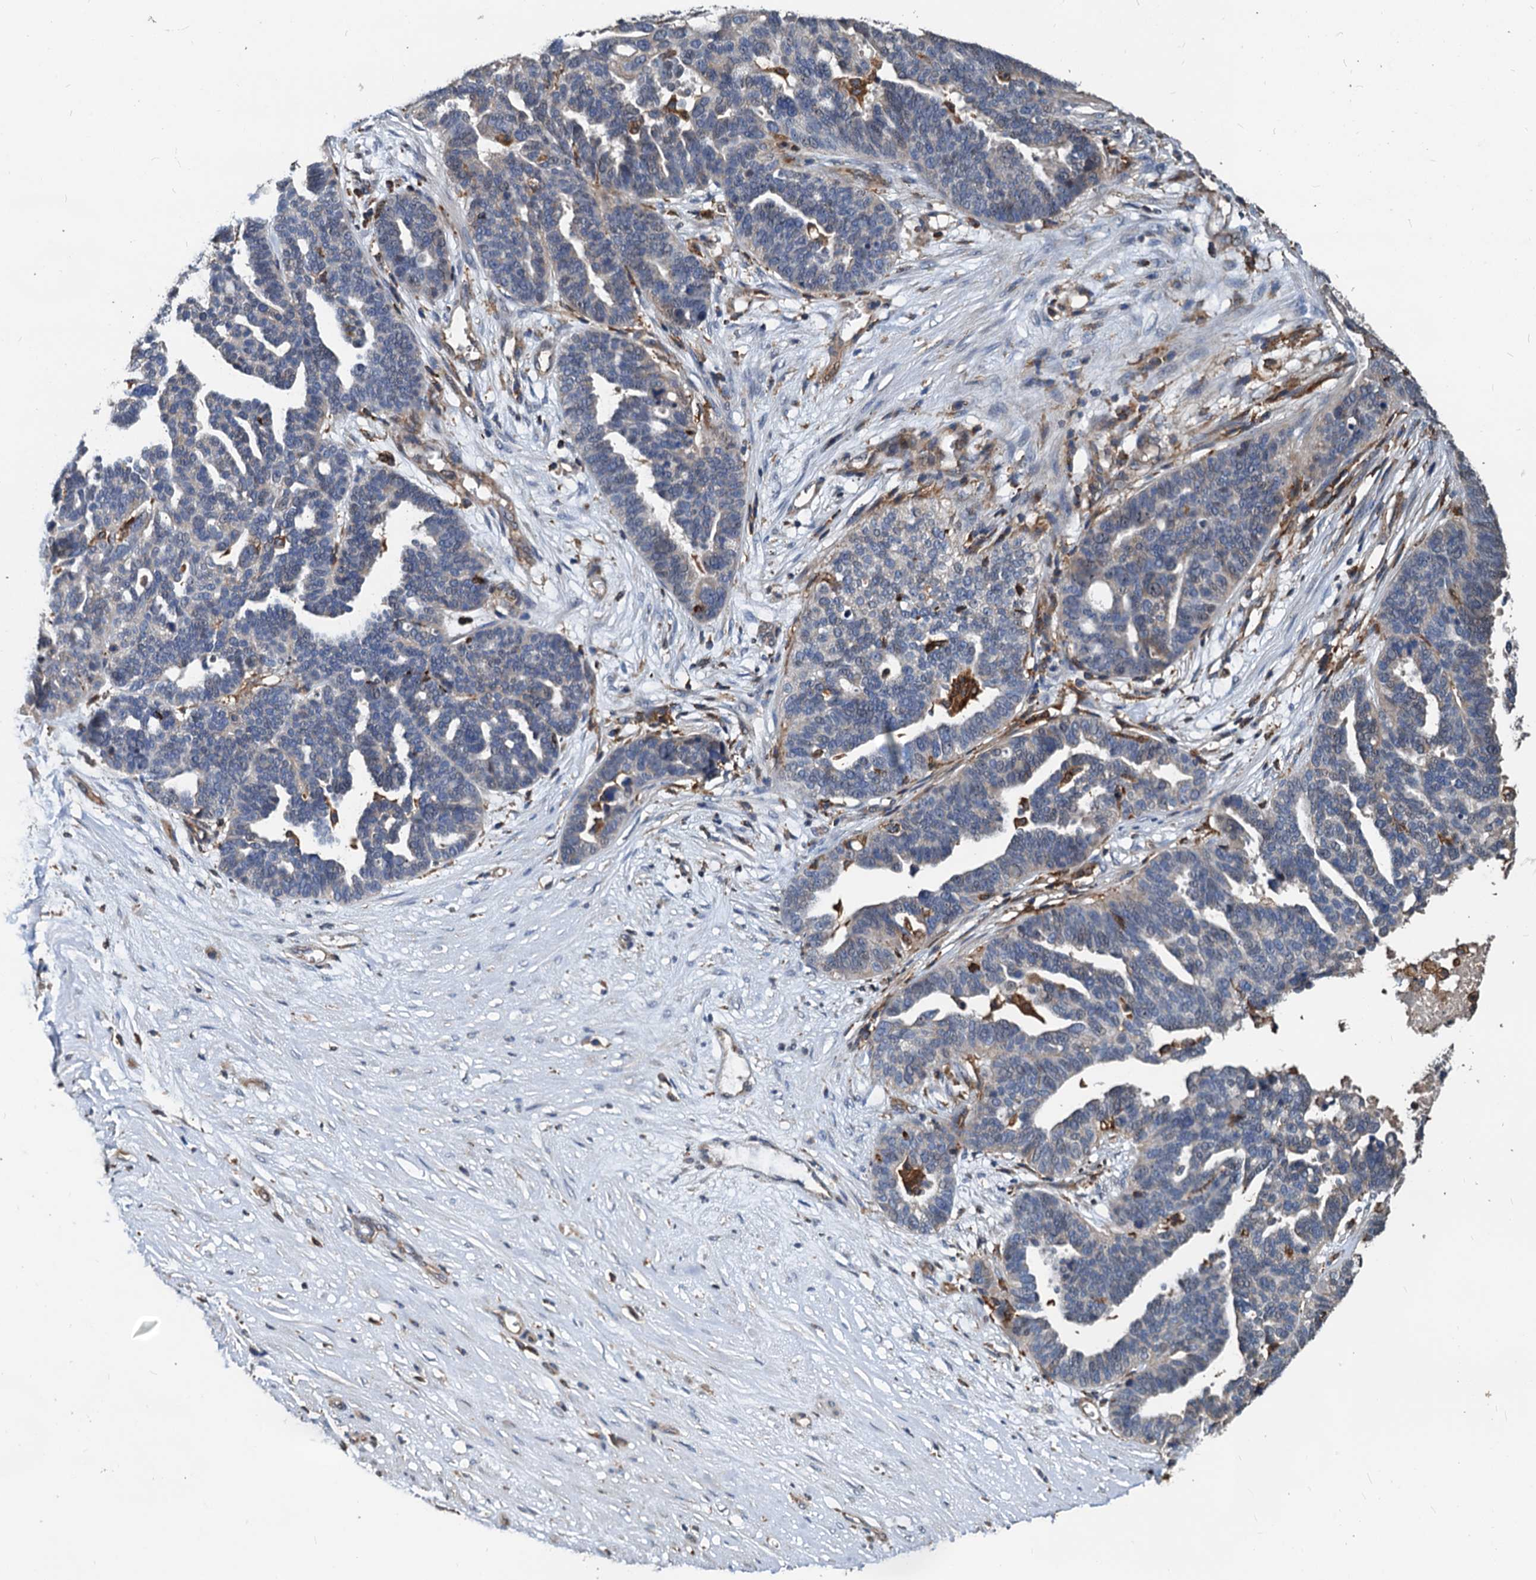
{"staining": {"intensity": "negative", "quantity": "none", "location": "none"}, "tissue": "ovarian cancer", "cell_type": "Tumor cells", "image_type": "cancer", "snomed": [{"axis": "morphology", "description": "Cystadenocarcinoma, serous, NOS"}, {"axis": "topography", "description": "Ovary"}], "caption": "Immunohistochemistry (IHC) histopathology image of neoplastic tissue: human serous cystadenocarcinoma (ovarian) stained with DAB reveals no significant protein expression in tumor cells.", "gene": "LCP2", "patient": {"sex": "female", "age": 59}}